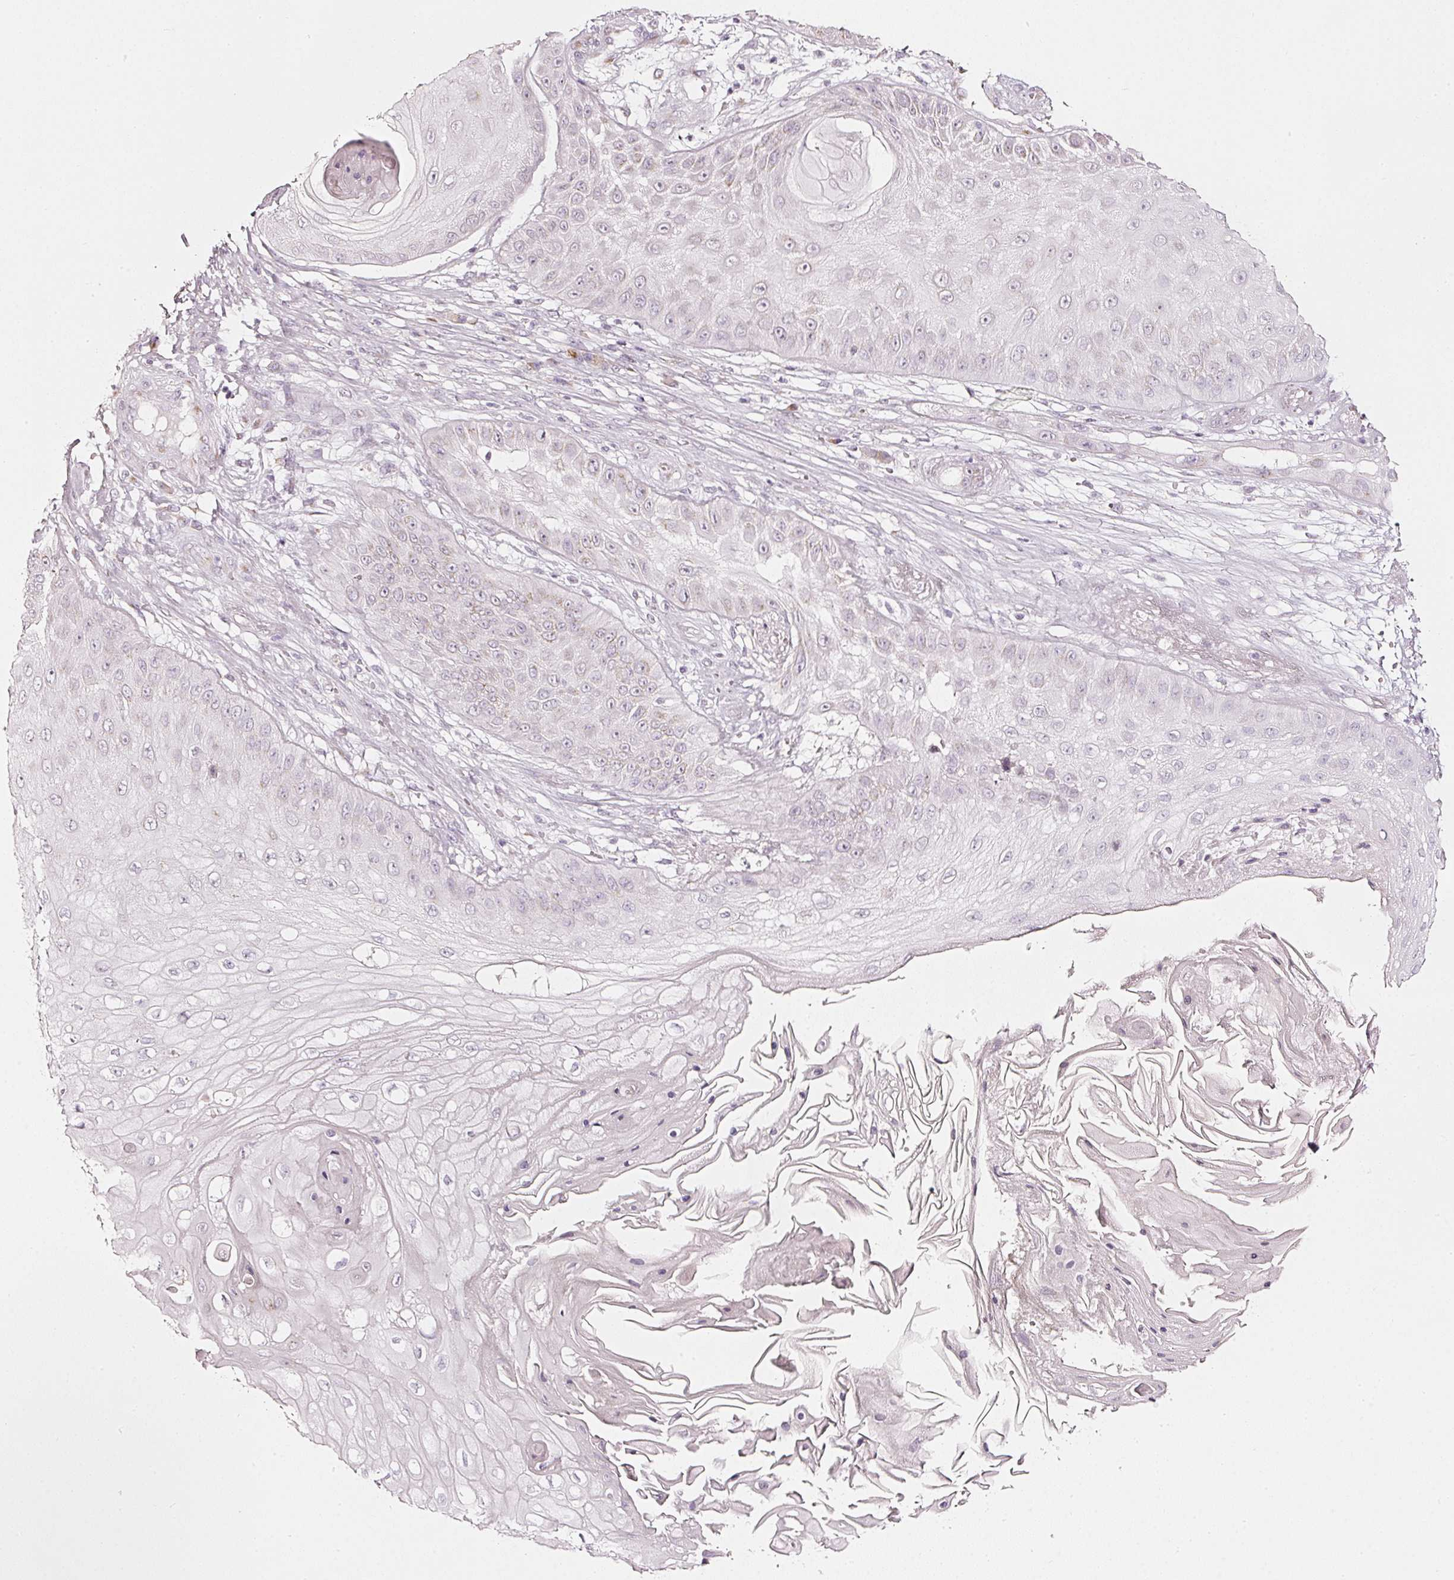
{"staining": {"intensity": "negative", "quantity": "none", "location": "none"}, "tissue": "skin cancer", "cell_type": "Tumor cells", "image_type": "cancer", "snomed": [{"axis": "morphology", "description": "Squamous cell carcinoma, NOS"}, {"axis": "topography", "description": "Skin"}], "caption": "Protein analysis of skin squamous cell carcinoma exhibits no significant staining in tumor cells. (DAB (3,3'-diaminobenzidine) IHC with hematoxylin counter stain).", "gene": "SDF4", "patient": {"sex": "male", "age": 70}}